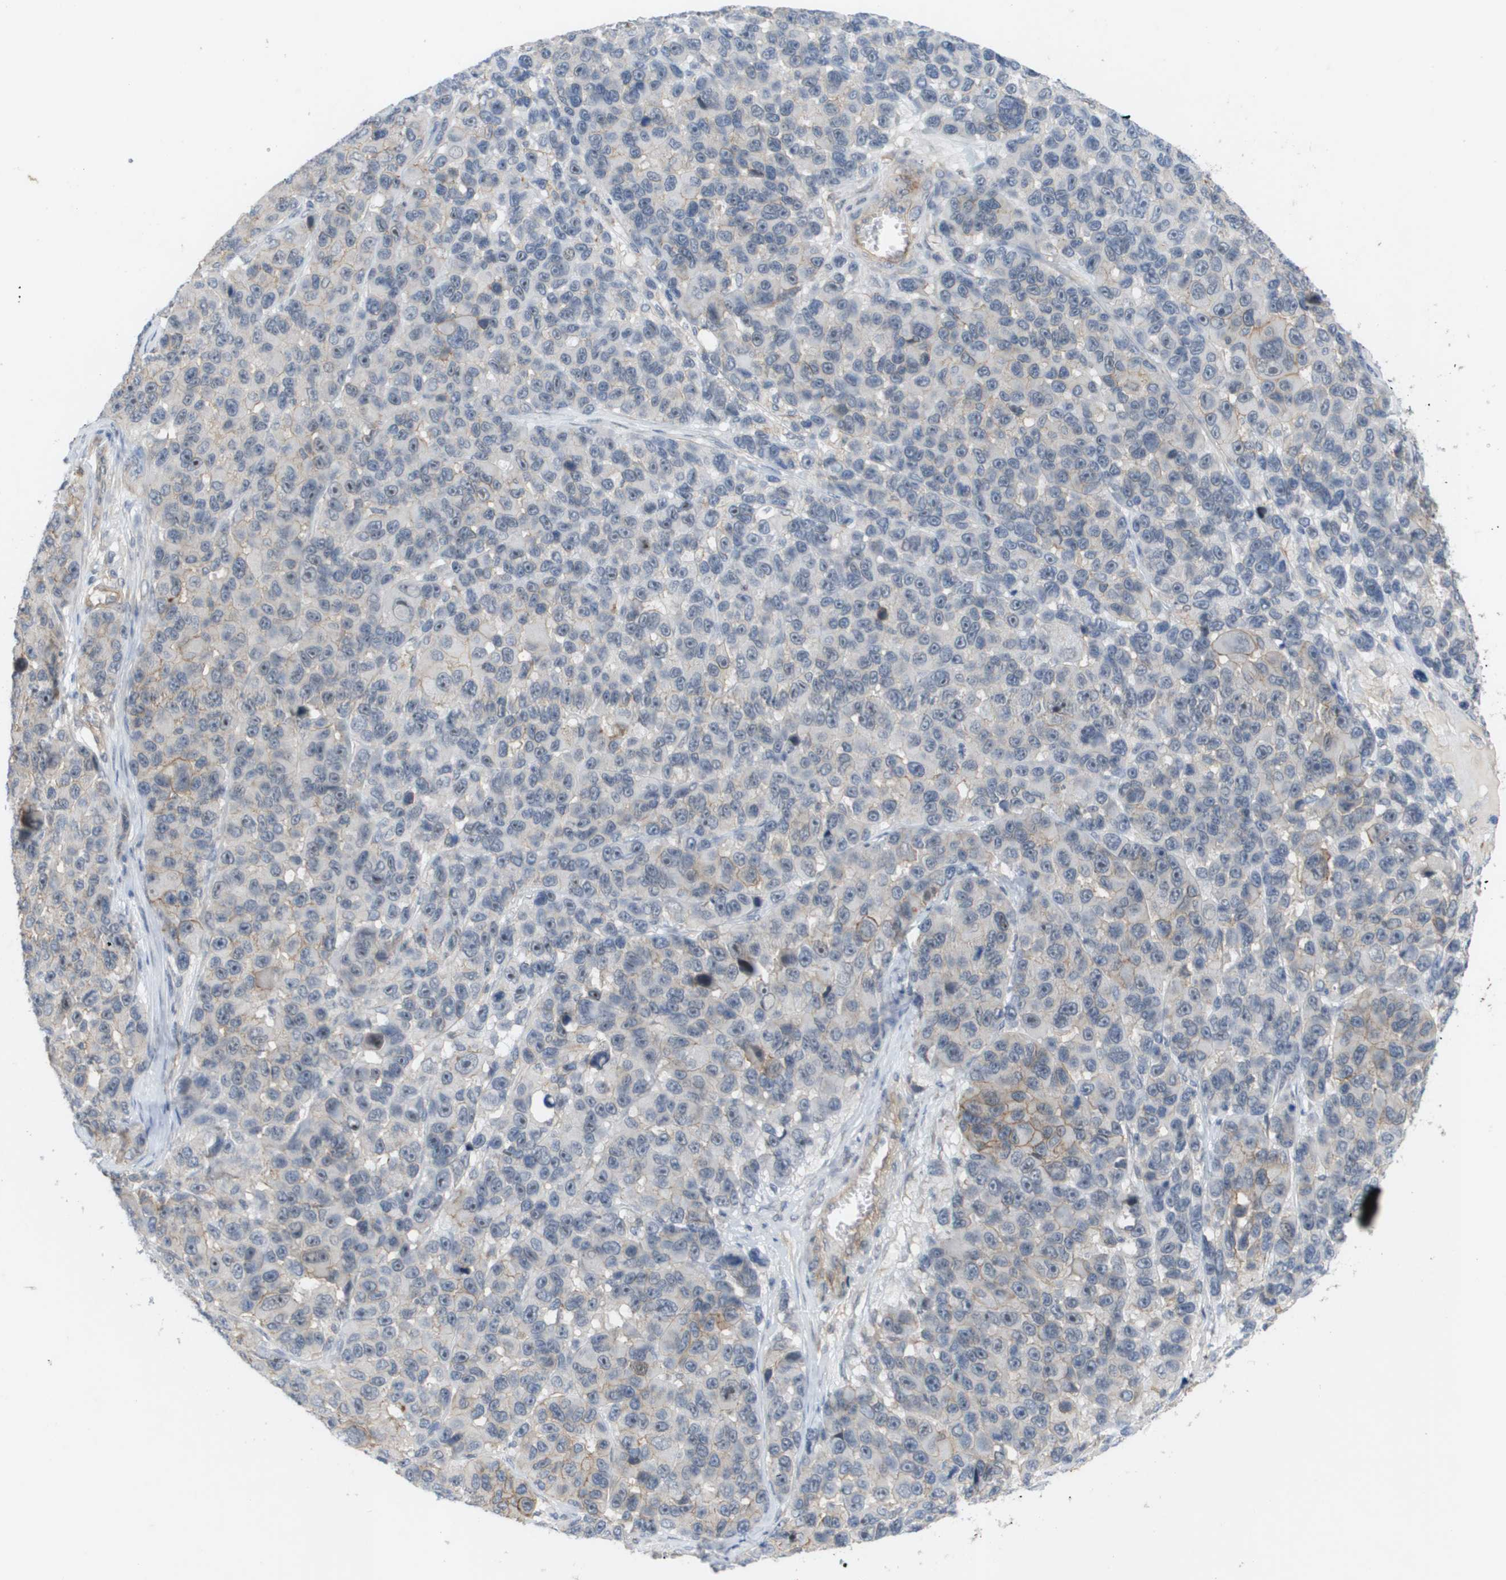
{"staining": {"intensity": "negative", "quantity": "none", "location": "none"}, "tissue": "melanoma", "cell_type": "Tumor cells", "image_type": "cancer", "snomed": [{"axis": "morphology", "description": "Malignant melanoma, NOS"}, {"axis": "topography", "description": "Skin"}], "caption": "Immunohistochemical staining of malignant melanoma displays no significant positivity in tumor cells.", "gene": "MTARC2", "patient": {"sex": "male", "age": 53}}